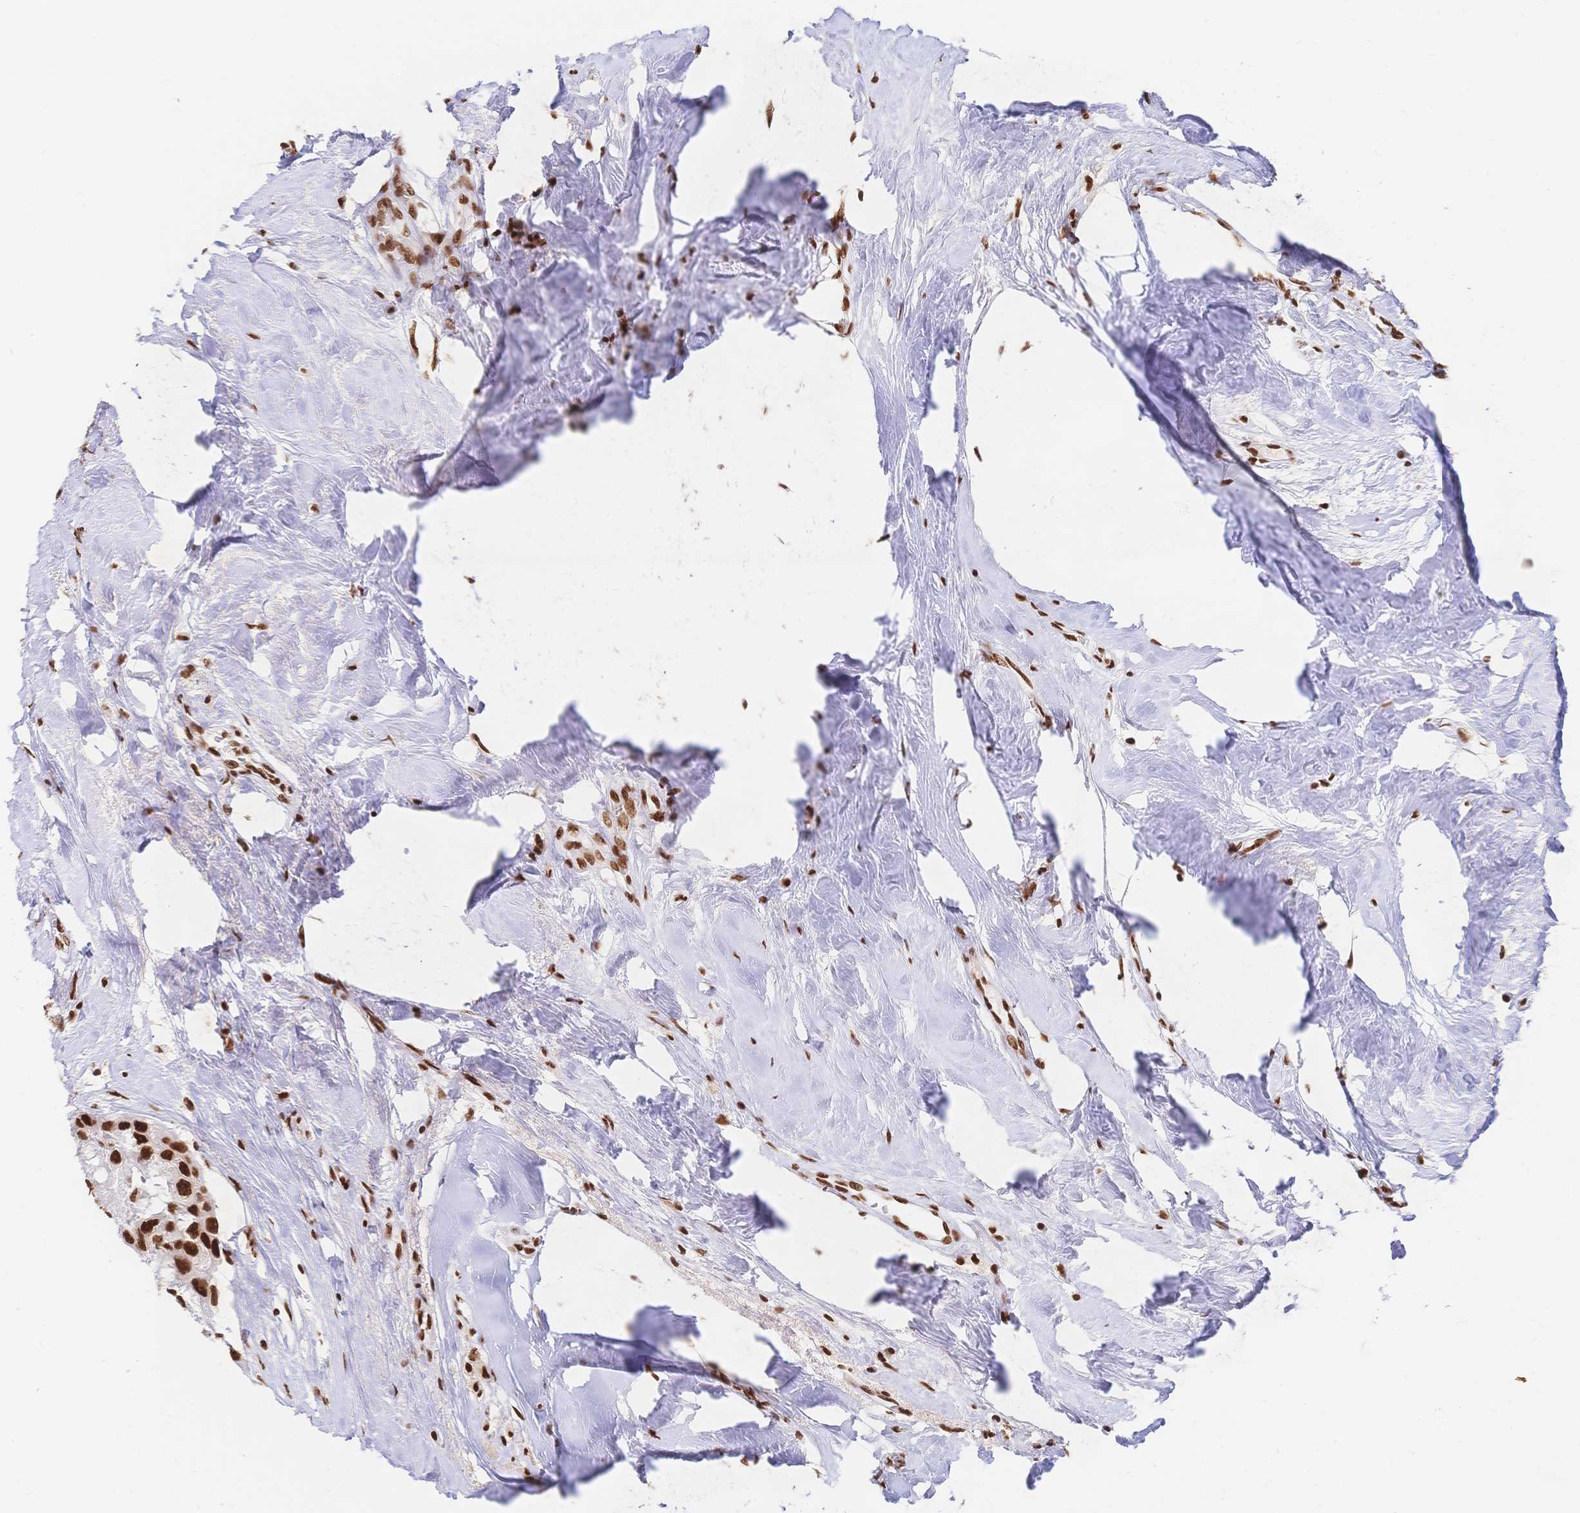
{"staining": {"intensity": "strong", "quantity": ">75%", "location": "nuclear"}, "tissue": "breast cancer", "cell_type": "Tumor cells", "image_type": "cancer", "snomed": [{"axis": "morphology", "description": "Duct carcinoma"}, {"axis": "topography", "description": "Breast"}], "caption": "IHC of human breast cancer shows high levels of strong nuclear positivity in about >75% of tumor cells.", "gene": "SRSF1", "patient": {"sex": "female", "age": 43}}